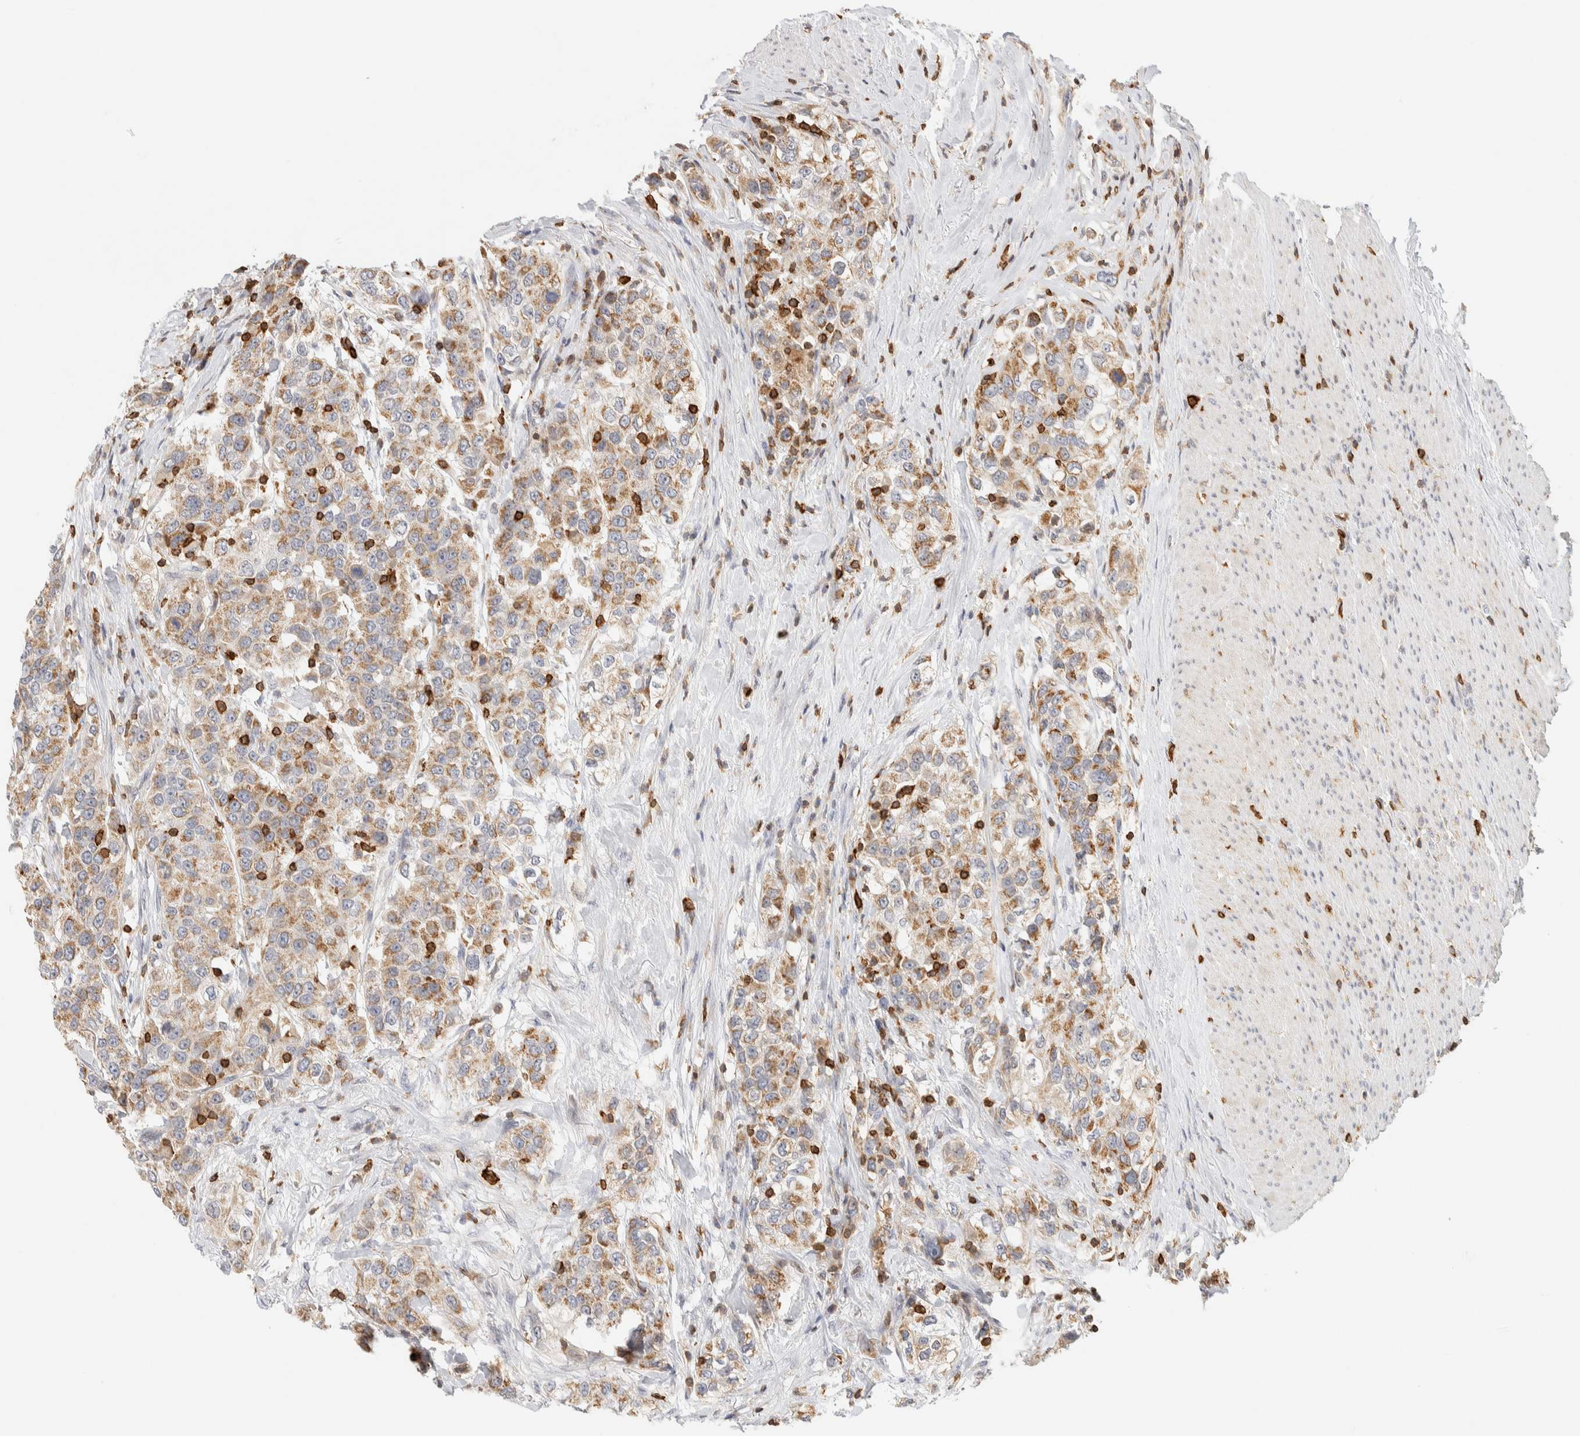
{"staining": {"intensity": "moderate", "quantity": ">75%", "location": "cytoplasmic/membranous"}, "tissue": "urothelial cancer", "cell_type": "Tumor cells", "image_type": "cancer", "snomed": [{"axis": "morphology", "description": "Urothelial carcinoma, High grade"}, {"axis": "topography", "description": "Urinary bladder"}], "caption": "Immunohistochemical staining of urothelial cancer displays medium levels of moderate cytoplasmic/membranous protein expression in about >75% of tumor cells.", "gene": "RUNDC1", "patient": {"sex": "female", "age": 80}}